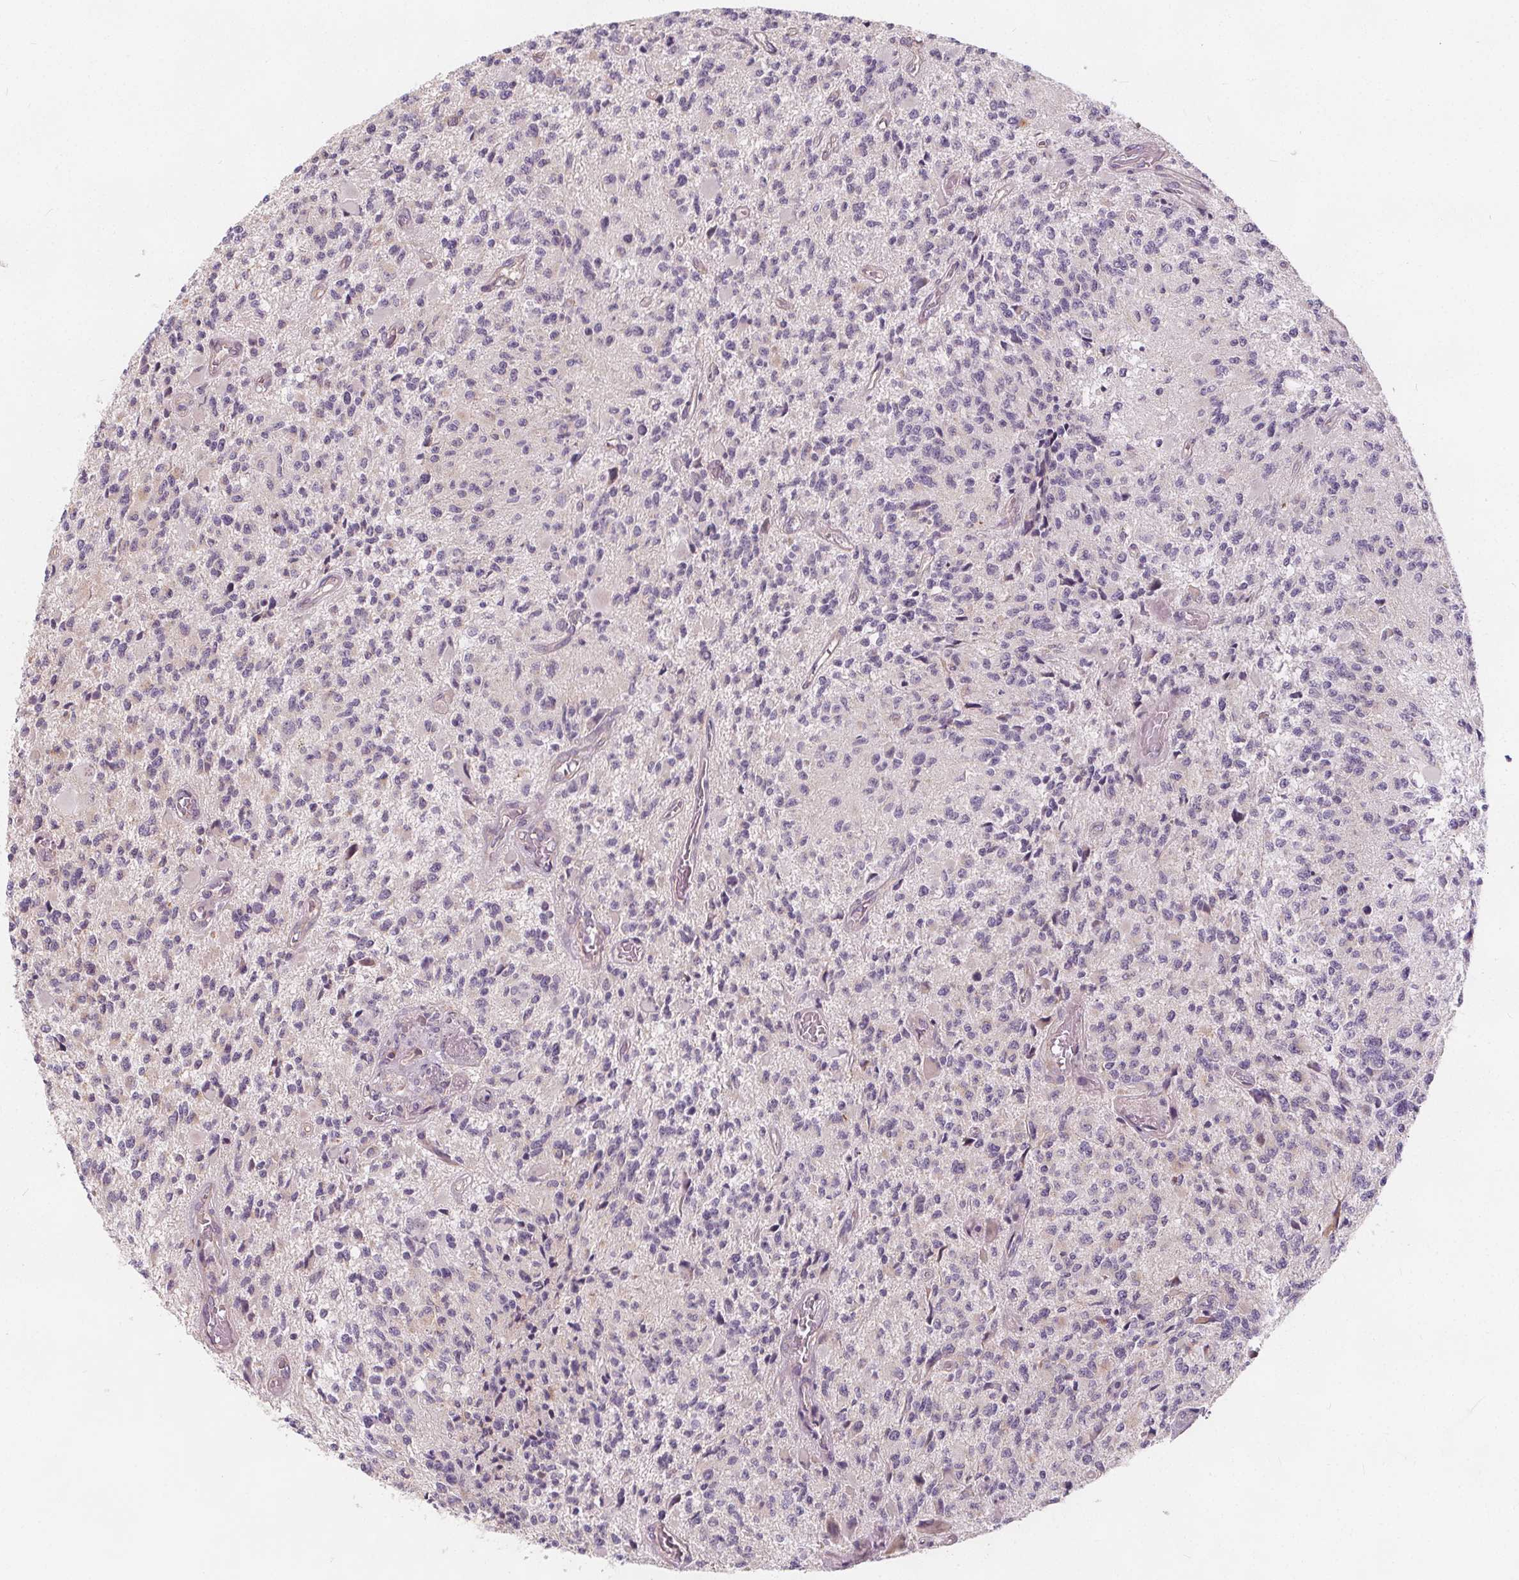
{"staining": {"intensity": "negative", "quantity": "none", "location": "none"}, "tissue": "glioma", "cell_type": "Tumor cells", "image_type": "cancer", "snomed": [{"axis": "morphology", "description": "Glioma, malignant, High grade"}, {"axis": "topography", "description": "Brain"}], "caption": "Immunohistochemical staining of human glioma shows no significant positivity in tumor cells.", "gene": "DRC3", "patient": {"sex": "female", "age": 63}}